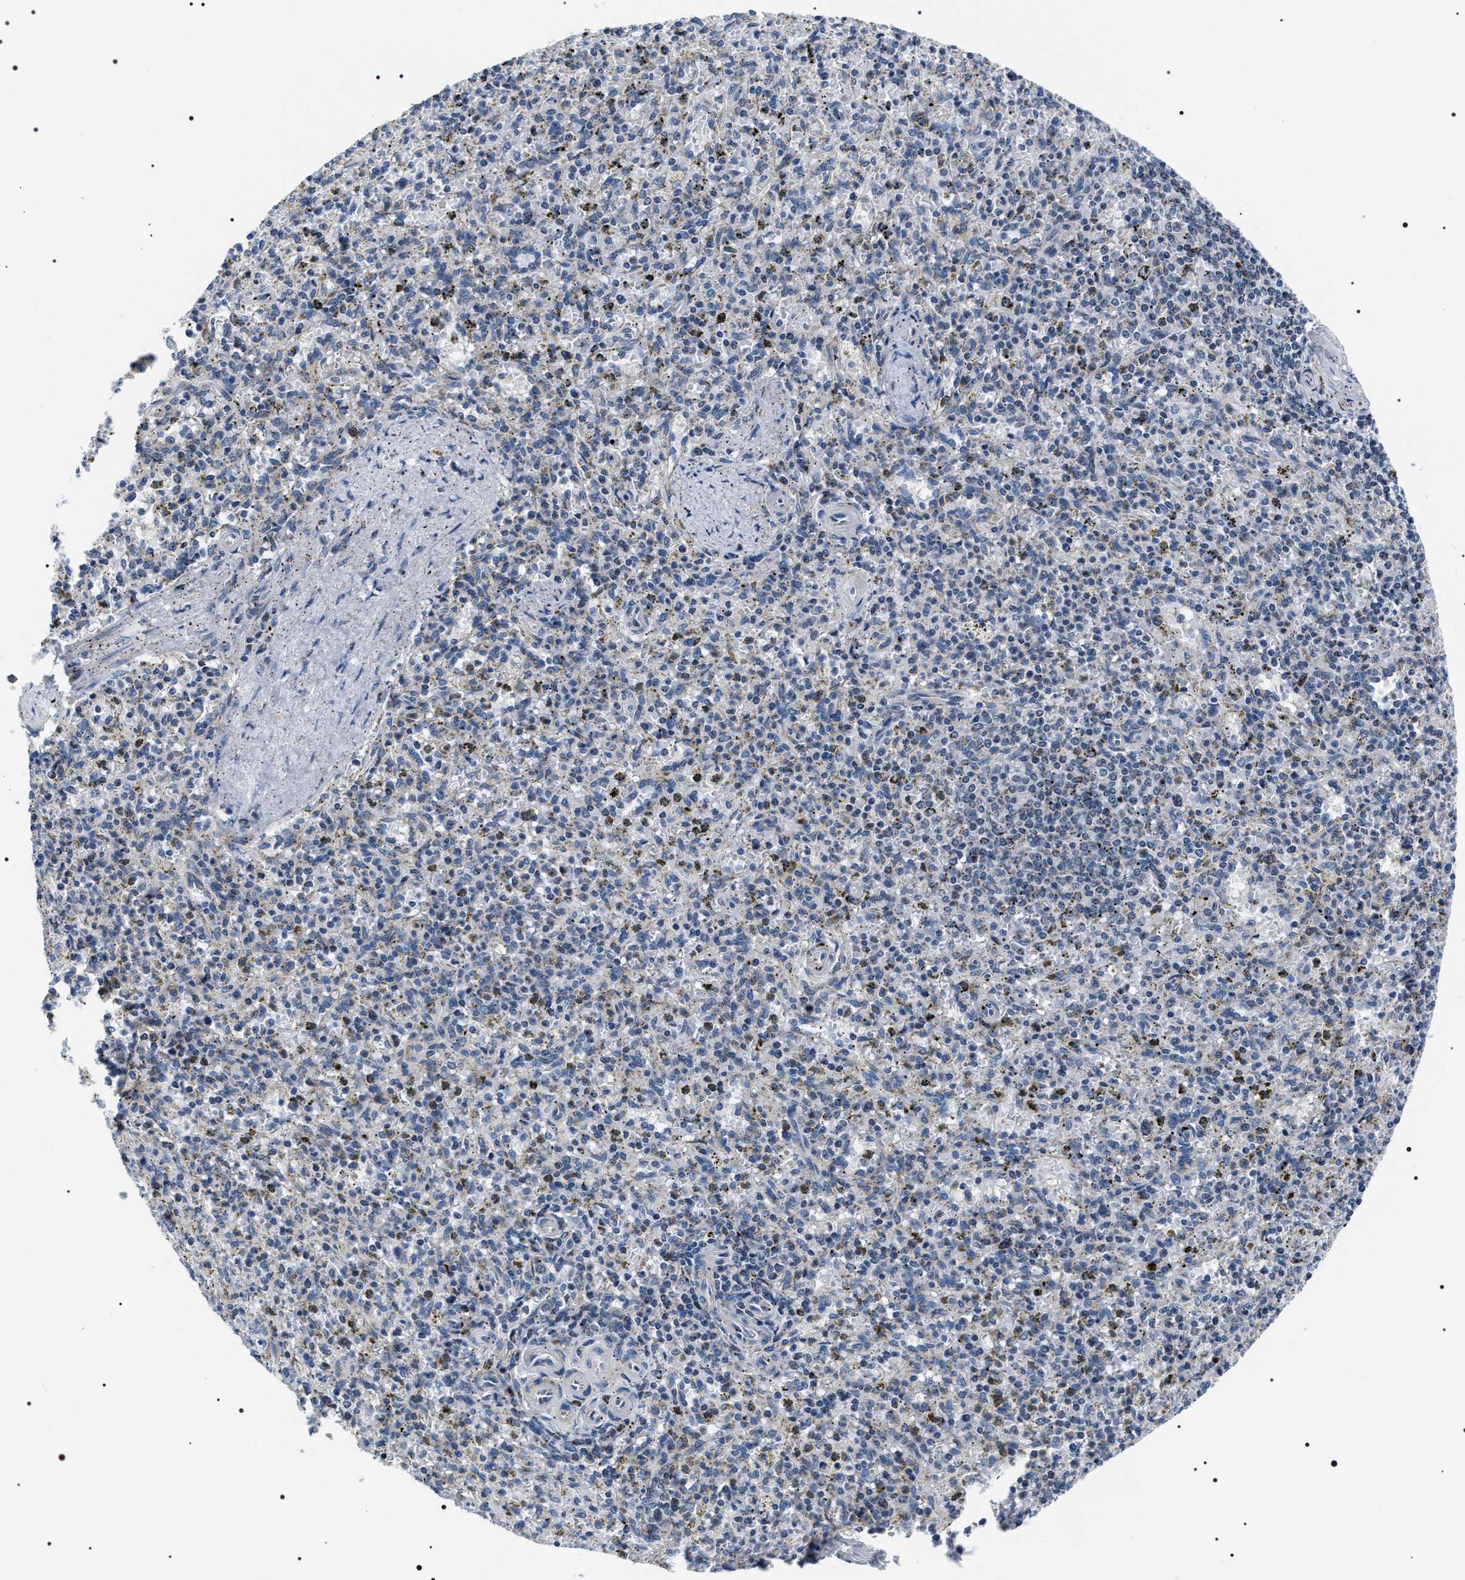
{"staining": {"intensity": "negative", "quantity": "none", "location": "none"}, "tissue": "spleen", "cell_type": "Cells in red pulp", "image_type": "normal", "snomed": [{"axis": "morphology", "description": "Normal tissue, NOS"}, {"axis": "topography", "description": "Spleen"}], "caption": "Immunohistochemistry (IHC) of benign human spleen reveals no expression in cells in red pulp.", "gene": "NTMT1", "patient": {"sex": "male", "age": 72}}